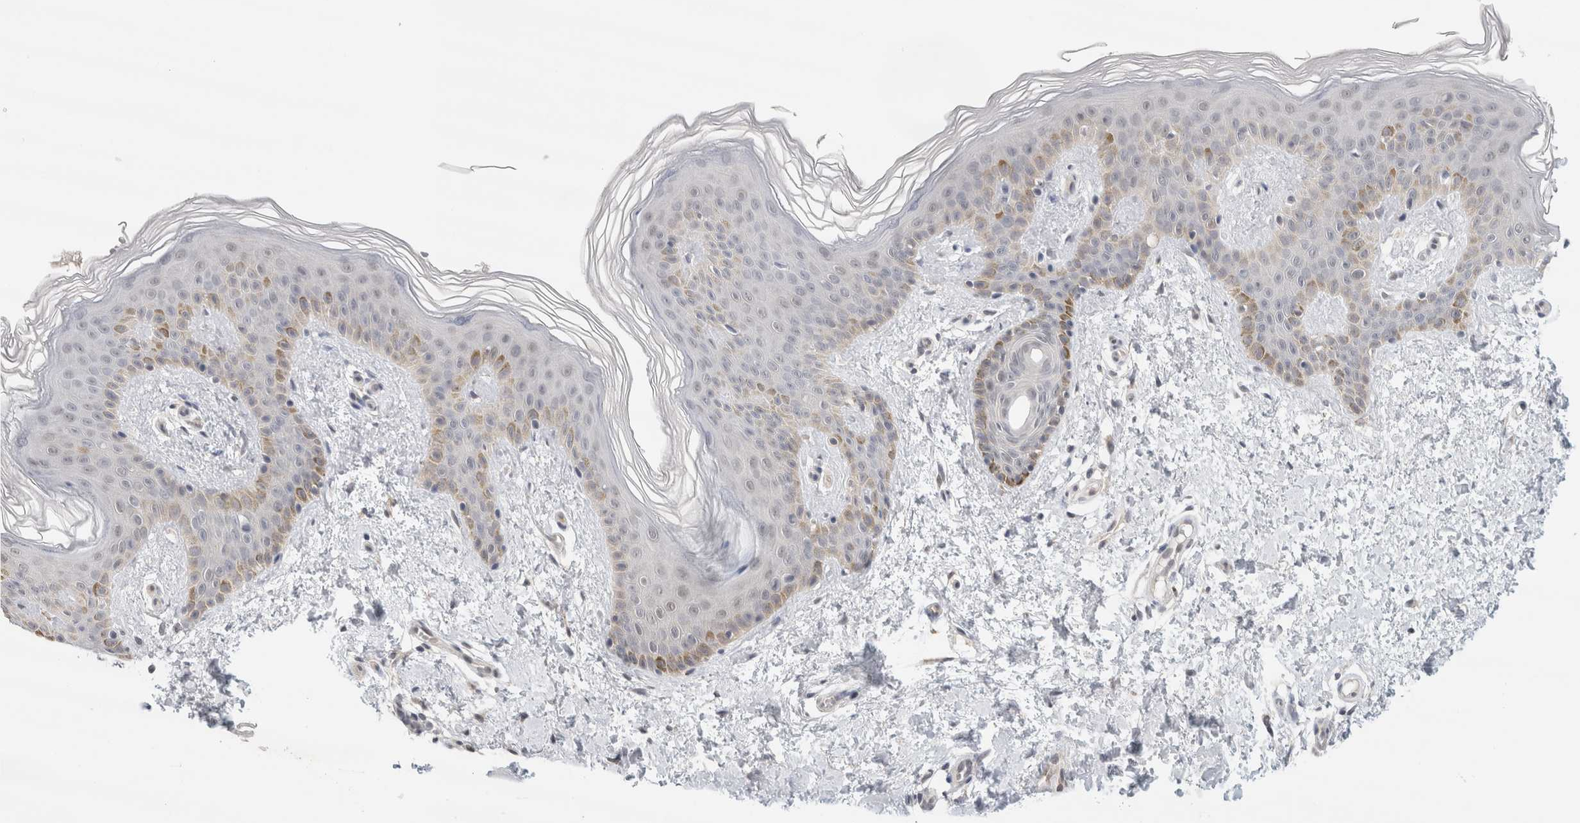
{"staining": {"intensity": "negative", "quantity": "none", "location": "none"}, "tissue": "skin", "cell_type": "Fibroblasts", "image_type": "normal", "snomed": [{"axis": "morphology", "description": "Normal tissue, NOS"}, {"axis": "morphology", "description": "Neoplasm, benign, NOS"}, {"axis": "topography", "description": "Skin"}, {"axis": "topography", "description": "Soft tissue"}], "caption": "The immunohistochemistry photomicrograph has no significant positivity in fibroblasts of skin. (DAB (3,3'-diaminobenzidine) IHC with hematoxylin counter stain).", "gene": "EIF4G3", "patient": {"sex": "male", "age": 26}}